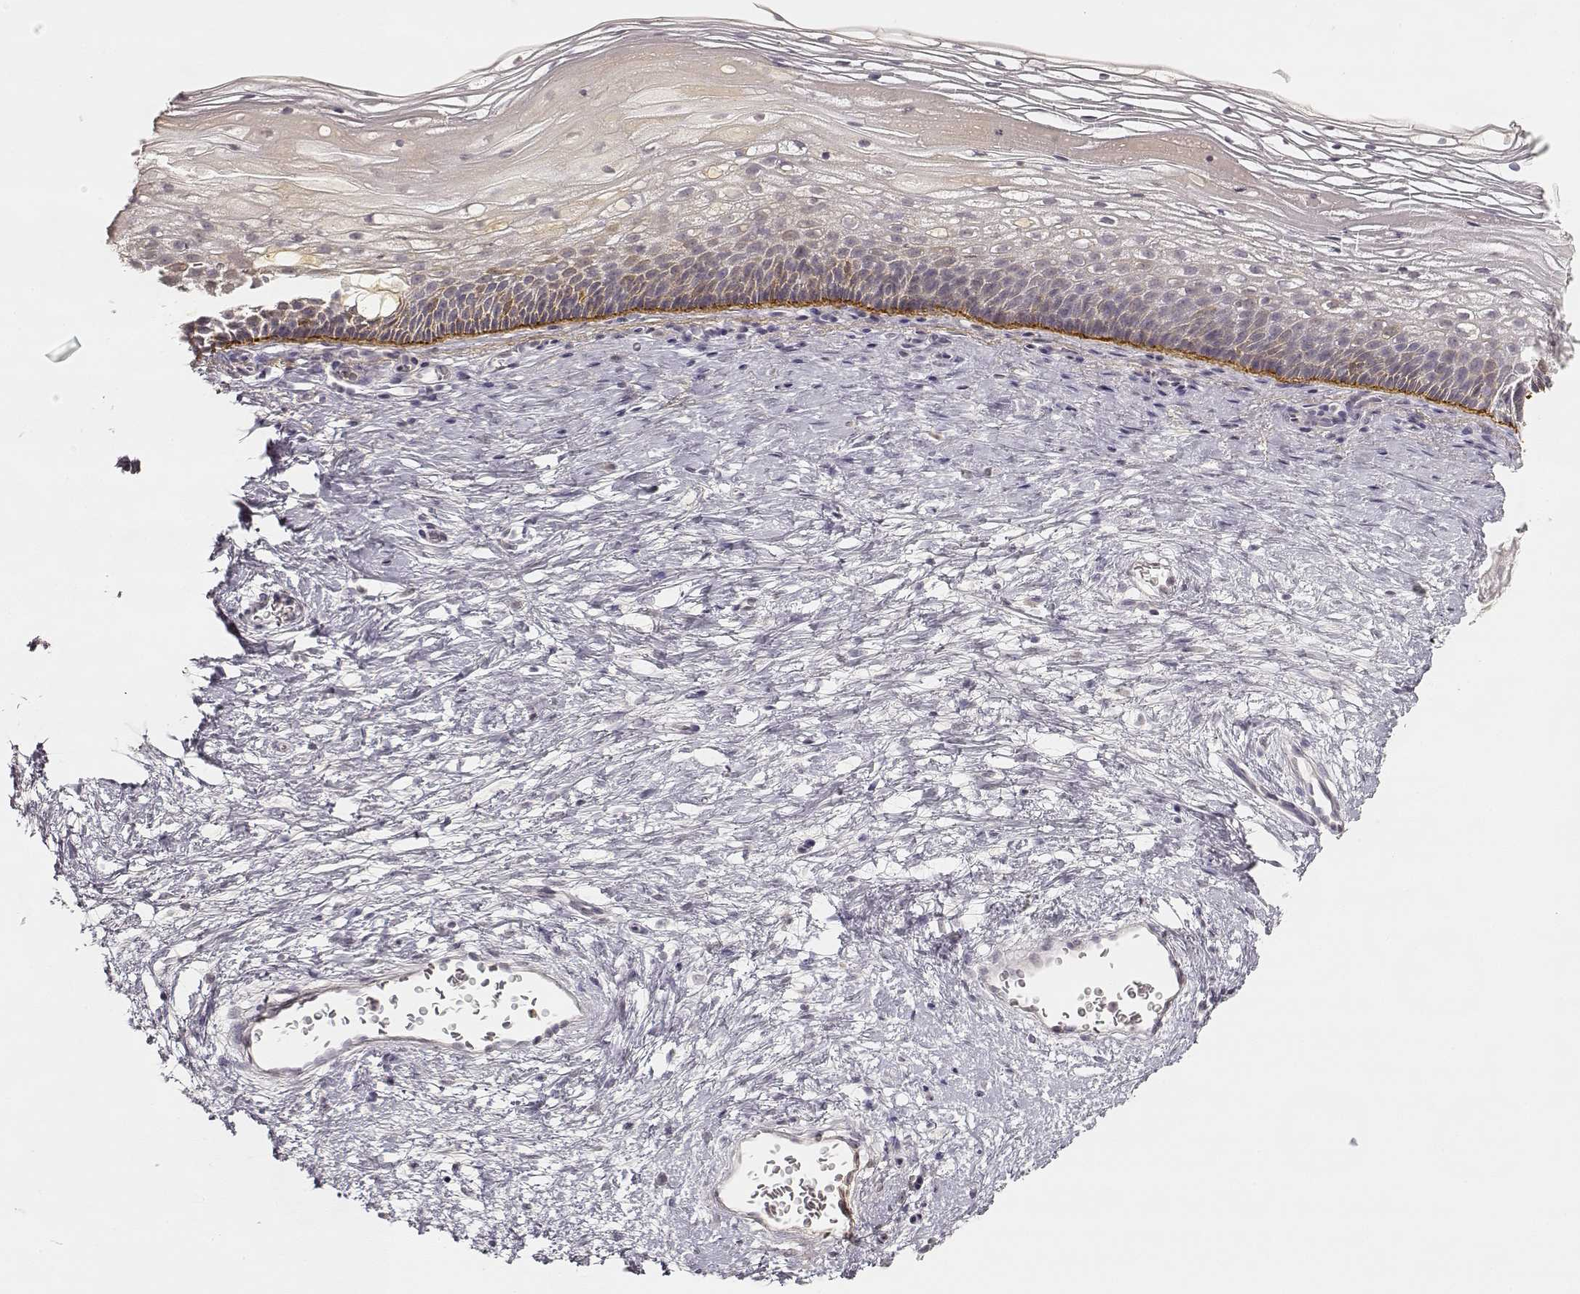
{"staining": {"intensity": "negative", "quantity": "none", "location": "none"}, "tissue": "cervix", "cell_type": "Glandular cells", "image_type": "normal", "snomed": [{"axis": "morphology", "description": "Normal tissue, NOS"}, {"axis": "topography", "description": "Cervix"}], "caption": "A high-resolution image shows IHC staining of normal cervix, which demonstrates no significant staining in glandular cells. (IHC, brightfield microscopy, high magnification).", "gene": "LAMC2", "patient": {"sex": "female", "age": 34}}